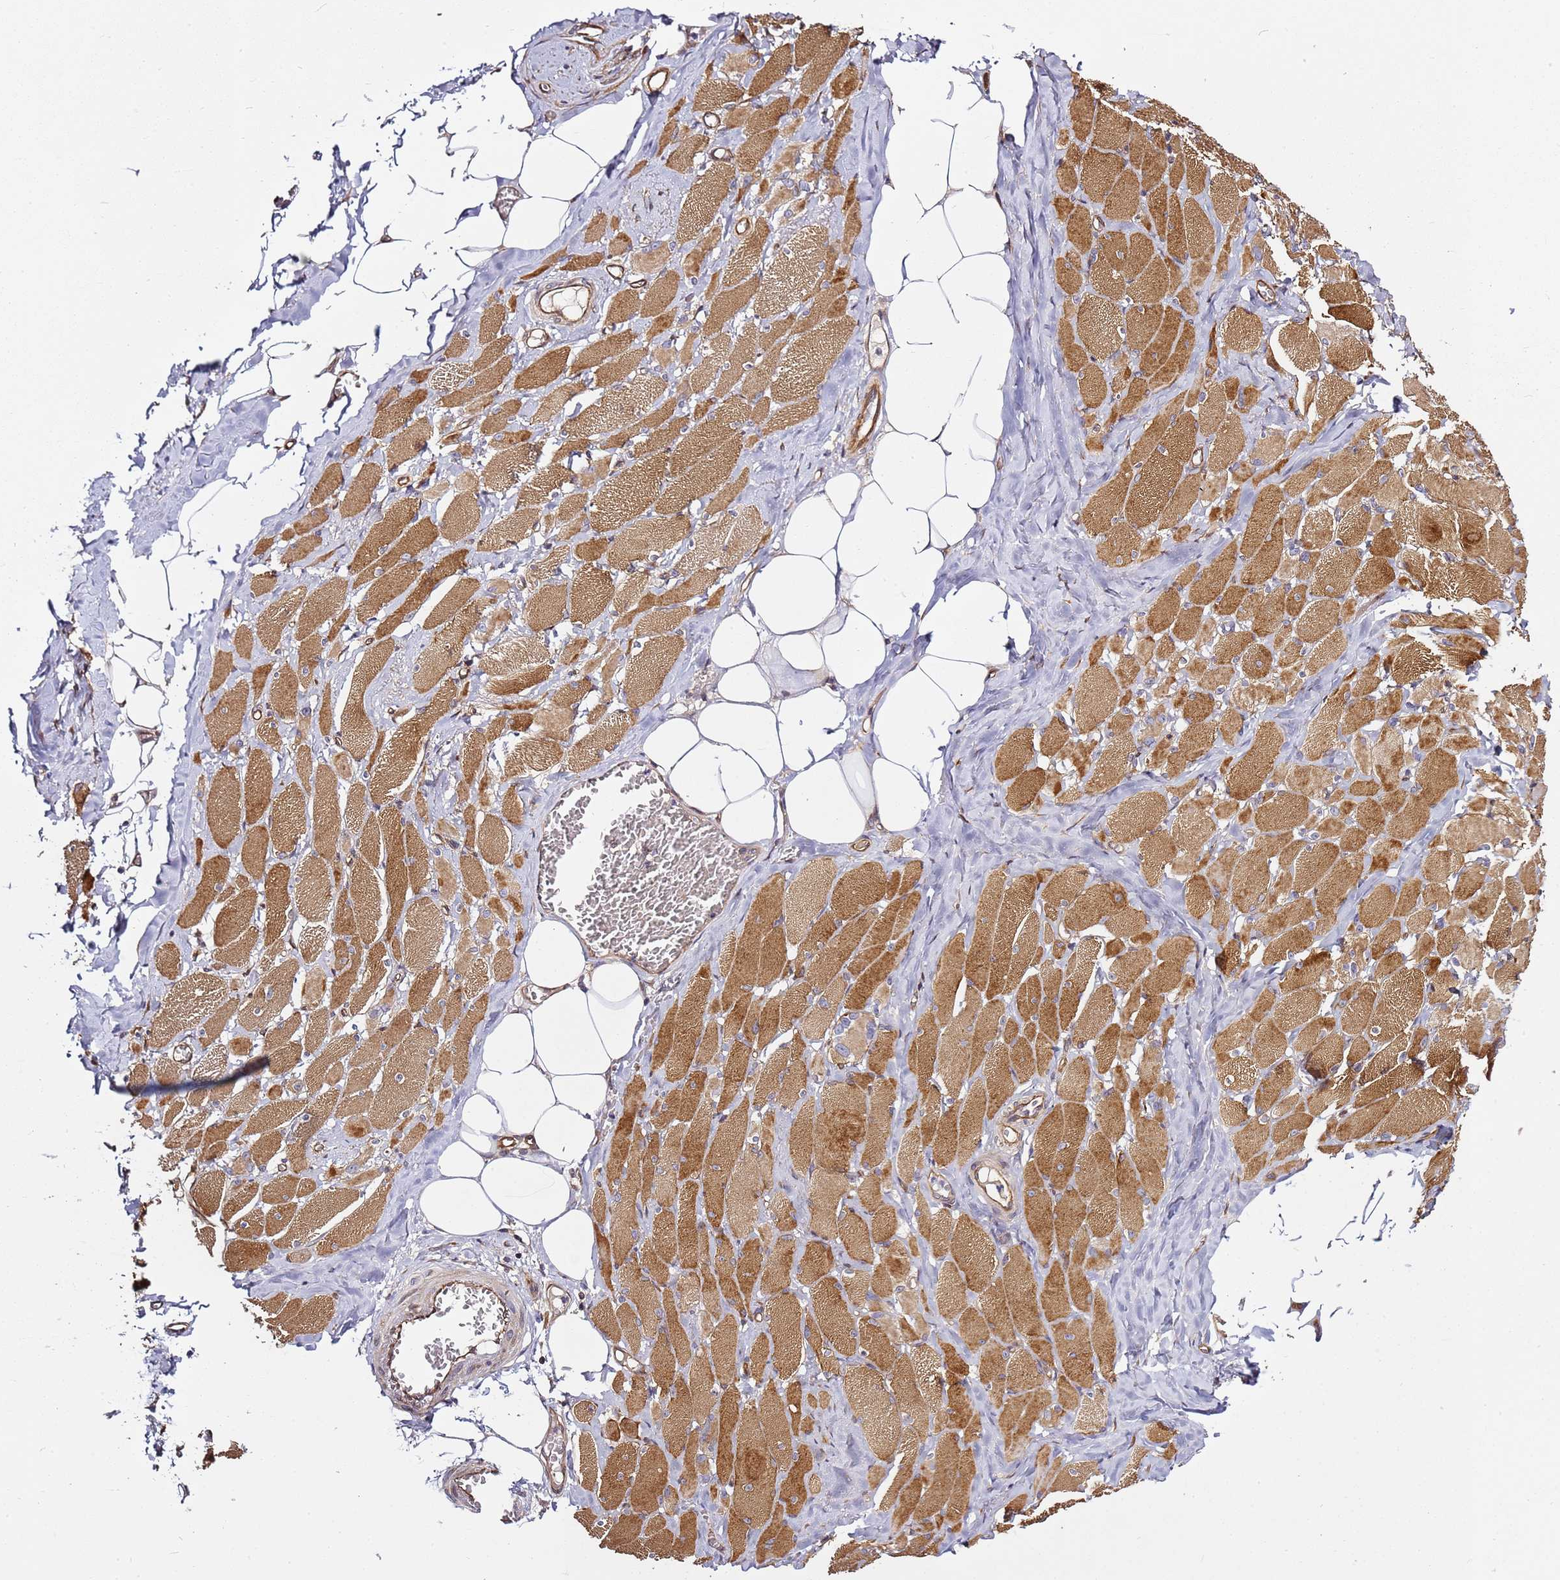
{"staining": {"intensity": "strong", "quantity": "25%-75%", "location": "cytoplasmic/membranous"}, "tissue": "skeletal muscle", "cell_type": "Myocytes", "image_type": "normal", "snomed": [{"axis": "morphology", "description": "Normal tissue, NOS"}, {"axis": "morphology", "description": "Basal cell carcinoma"}, {"axis": "topography", "description": "Skeletal muscle"}], "caption": "Strong cytoplasmic/membranous staining is seen in about 25%-75% of myocytes in benign skeletal muscle.", "gene": "GNL1", "patient": {"sex": "female", "age": 64}}